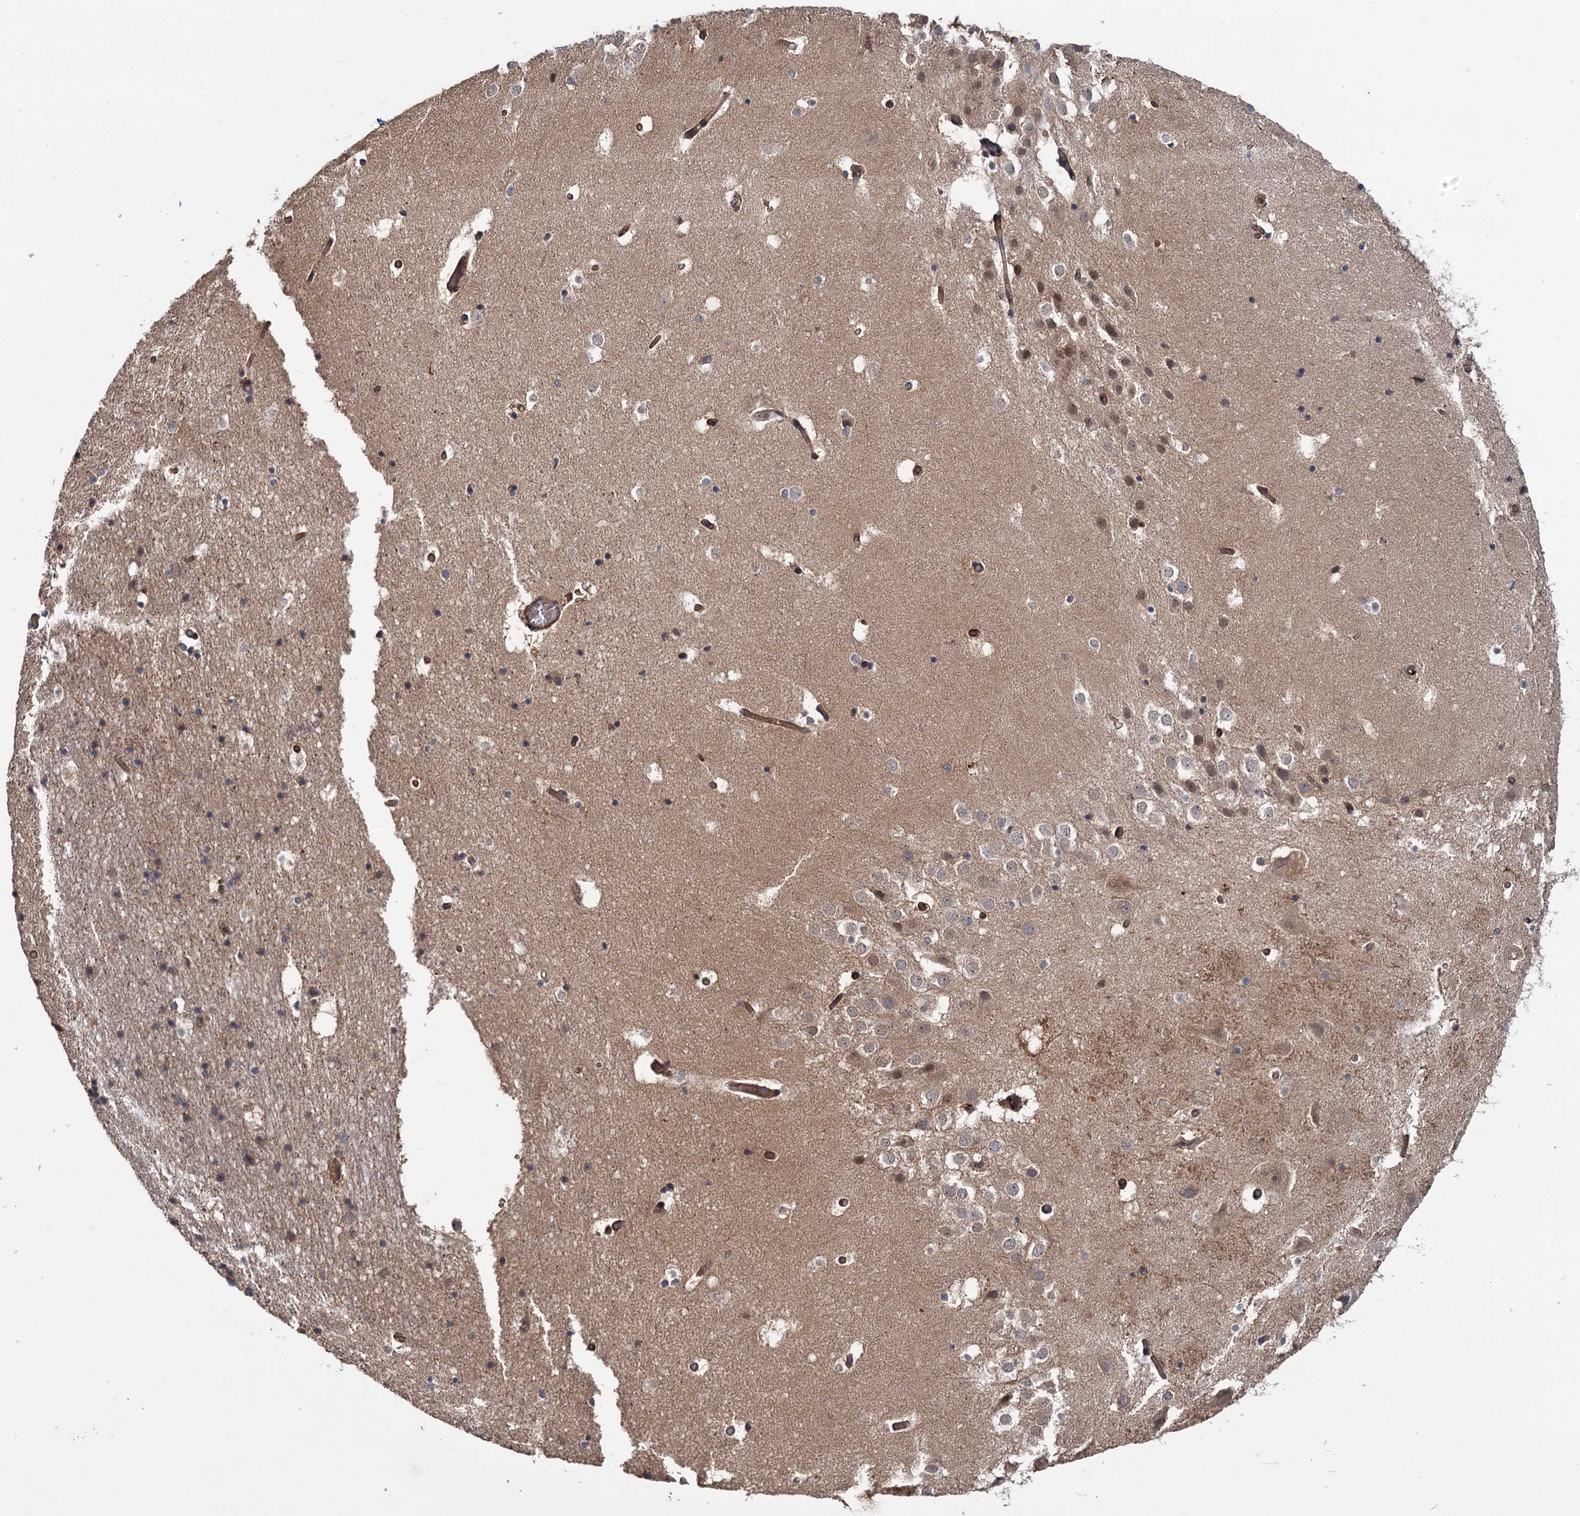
{"staining": {"intensity": "moderate", "quantity": "<25%", "location": "cytoplasmic/membranous,nuclear"}, "tissue": "hippocampus", "cell_type": "Glial cells", "image_type": "normal", "snomed": [{"axis": "morphology", "description": "Normal tissue, NOS"}, {"axis": "topography", "description": "Hippocampus"}], "caption": "A photomicrograph of hippocampus stained for a protein displays moderate cytoplasmic/membranous,nuclear brown staining in glial cells. The staining was performed using DAB, with brown indicating positive protein expression. Nuclei are stained blue with hematoxylin.", "gene": "PKN2", "patient": {"sex": "female", "age": 52}}